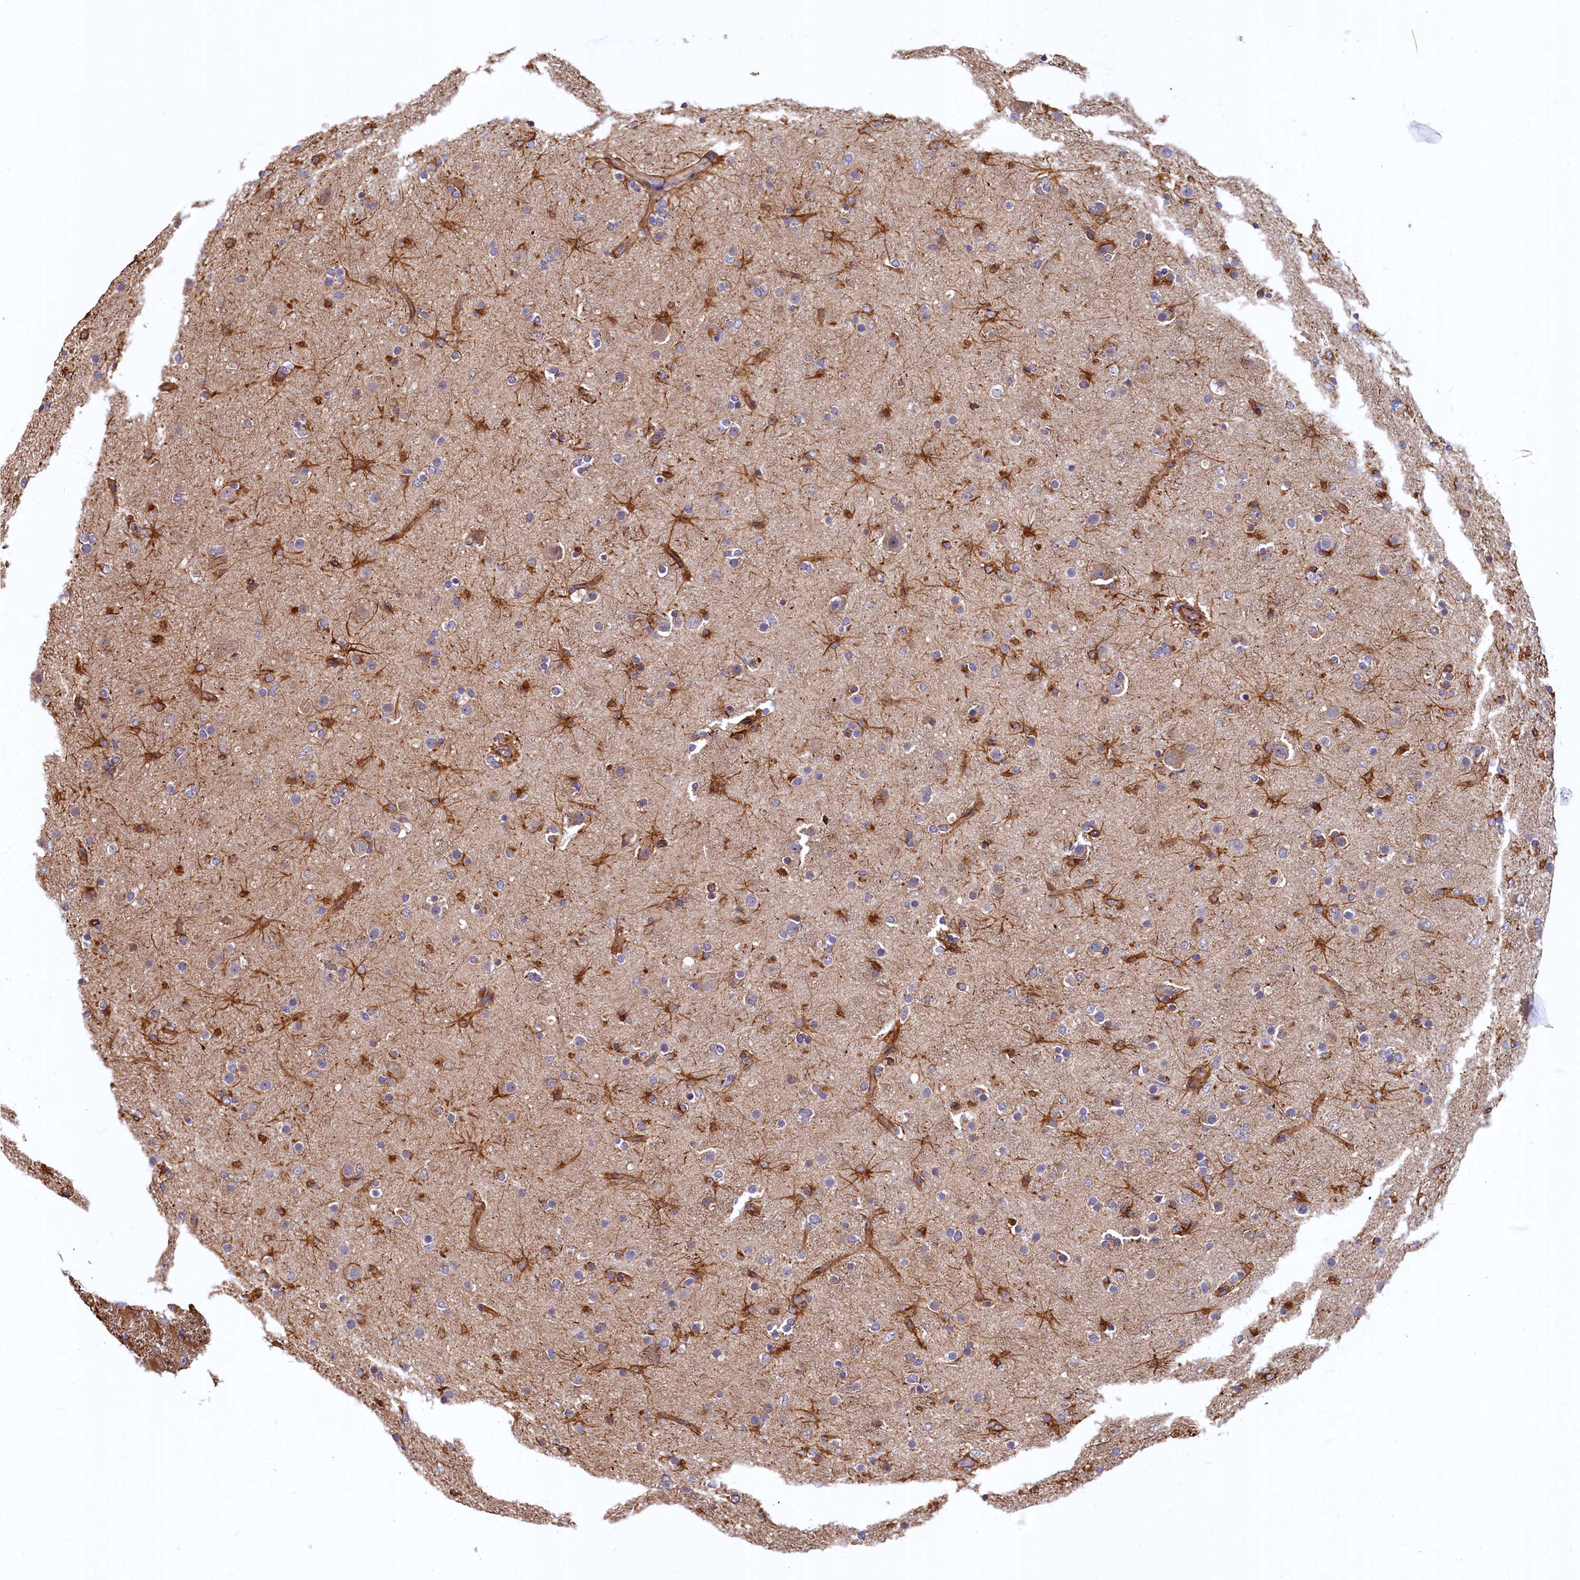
{"staining": {"intensity": "negative", "quantity": "none", "location": "none"}, "tissue": "glioma", "cell_type": "Tumor cells", "image_type": "cancer", "snomed": [{"axis": "morphology", "description": "Glioma, malignant, Low grade"}, {"axis": "topography", "description": "Brain"}], "caption": "Immunohistochemistry (IHC) photomicrograph of neoplastic tissue: human malignant glioma (low-grade) stained with DAB (3,3'-diaminobenzidine) shows no significant protein expression in tumor cells. (Stains: DAB (3,3'-diaminobenzidine) immunohistochemistry with hematoxylin counter stain, Microscopy: brightfield microscopy at high magnification).", "gene": "LRRC57", "patient": {"sex": "male", "age": 65}}